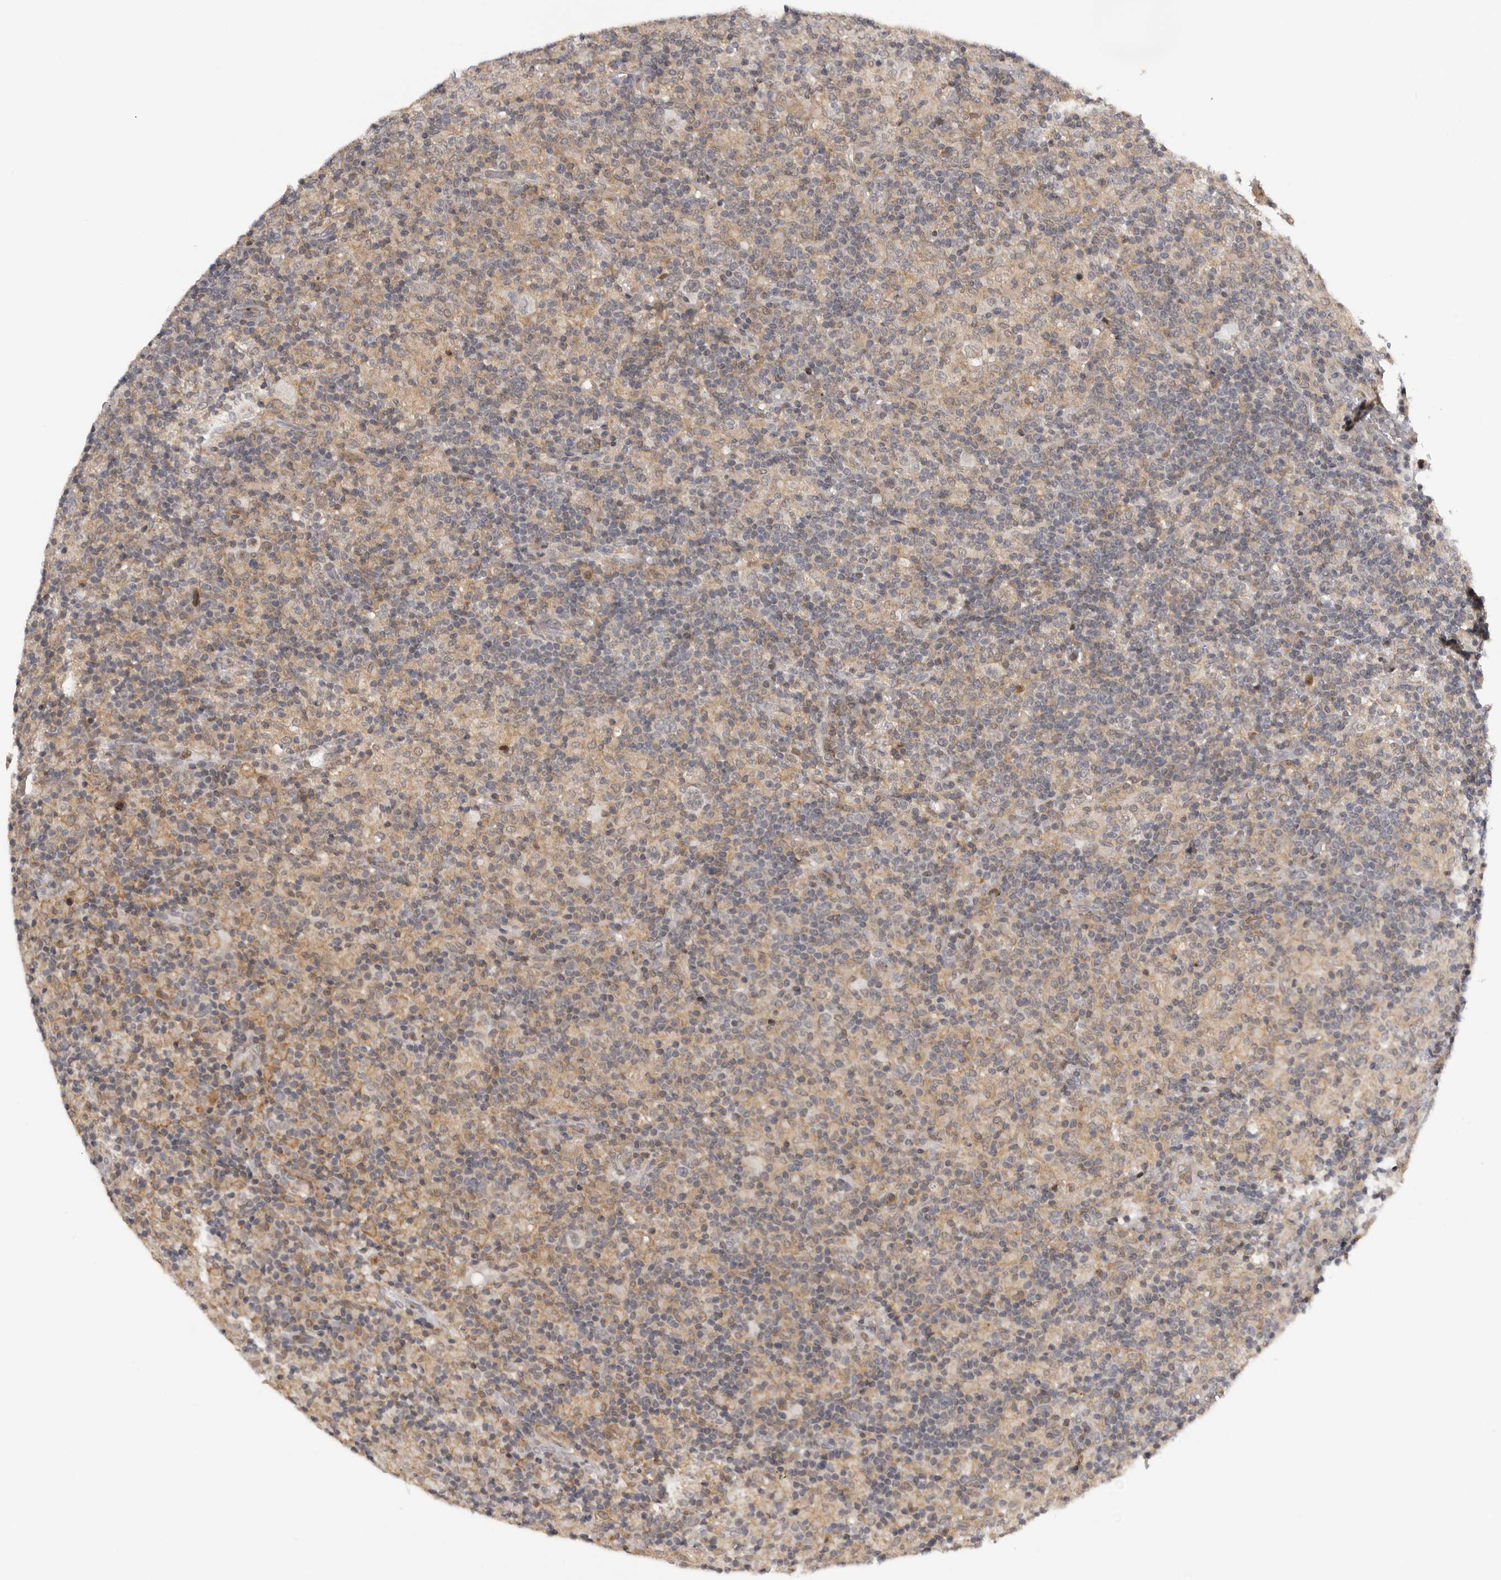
{"staining": {"intensity": "negative", "quantity": "none", "location": "none"}, "tissue": "lymphoma", "cell_type": "Tumor cells", "image_type": "cancer", "snomed": [{"axis": "morphology", "description": "Hodgkin's disease, NOS"}, {"axis": "topography", "description": "Lymph node"}], "caption": "Image shows no protein staining in tumor cells of lymphoma tissue.", "gene": "KIF2B", "patient": {"sex": "male", "age": 70}}